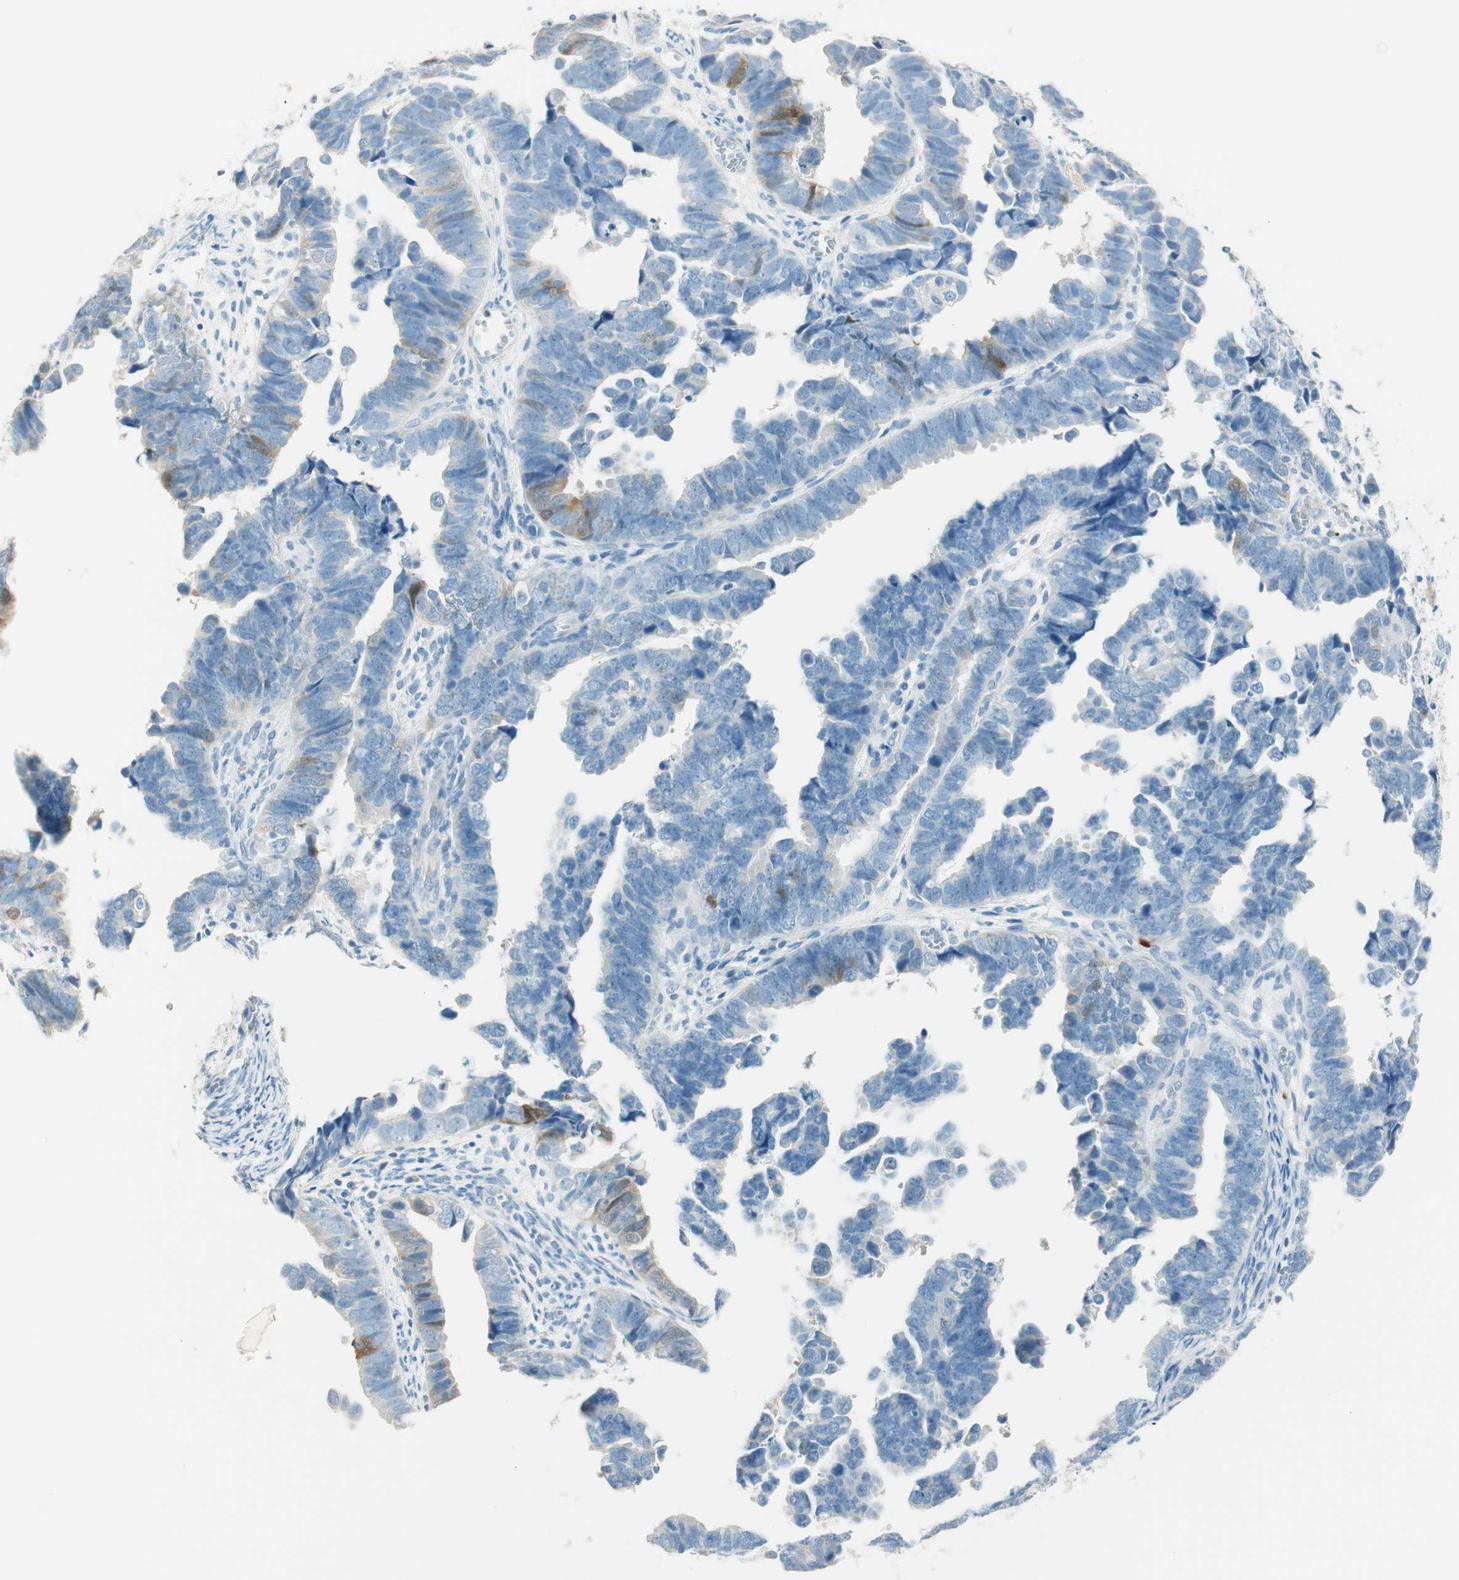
{"staining": {"intensity": "moderate", "quantity": "<25%", "location": "cytoplasmic/membranous,nuclear"}, "tissue": "endometrial cancer", "cell_type": "Tumor cells", "image_type": "cancer", "snomed": [{"axis": "morphology", "description": "Adenocarcinoma, NOS"}, {"axis": "topography", "description": "Endometrium"}], "caption": "DAB (3,3'-diaminobenzidine) immunohistochemical staining of endometrial cancer (adenocarcinoma) displays moderate cytoplasmic/membranous and nuclear protein expression in approximately <25% of tumor cells. The protein of interest is stained brown, and the nuclei are stained in blue (DAB IHC with brightfield microscopy, high magnification).", "gene": "HPGD", "patient": {"sex": "female", "age": 75}}